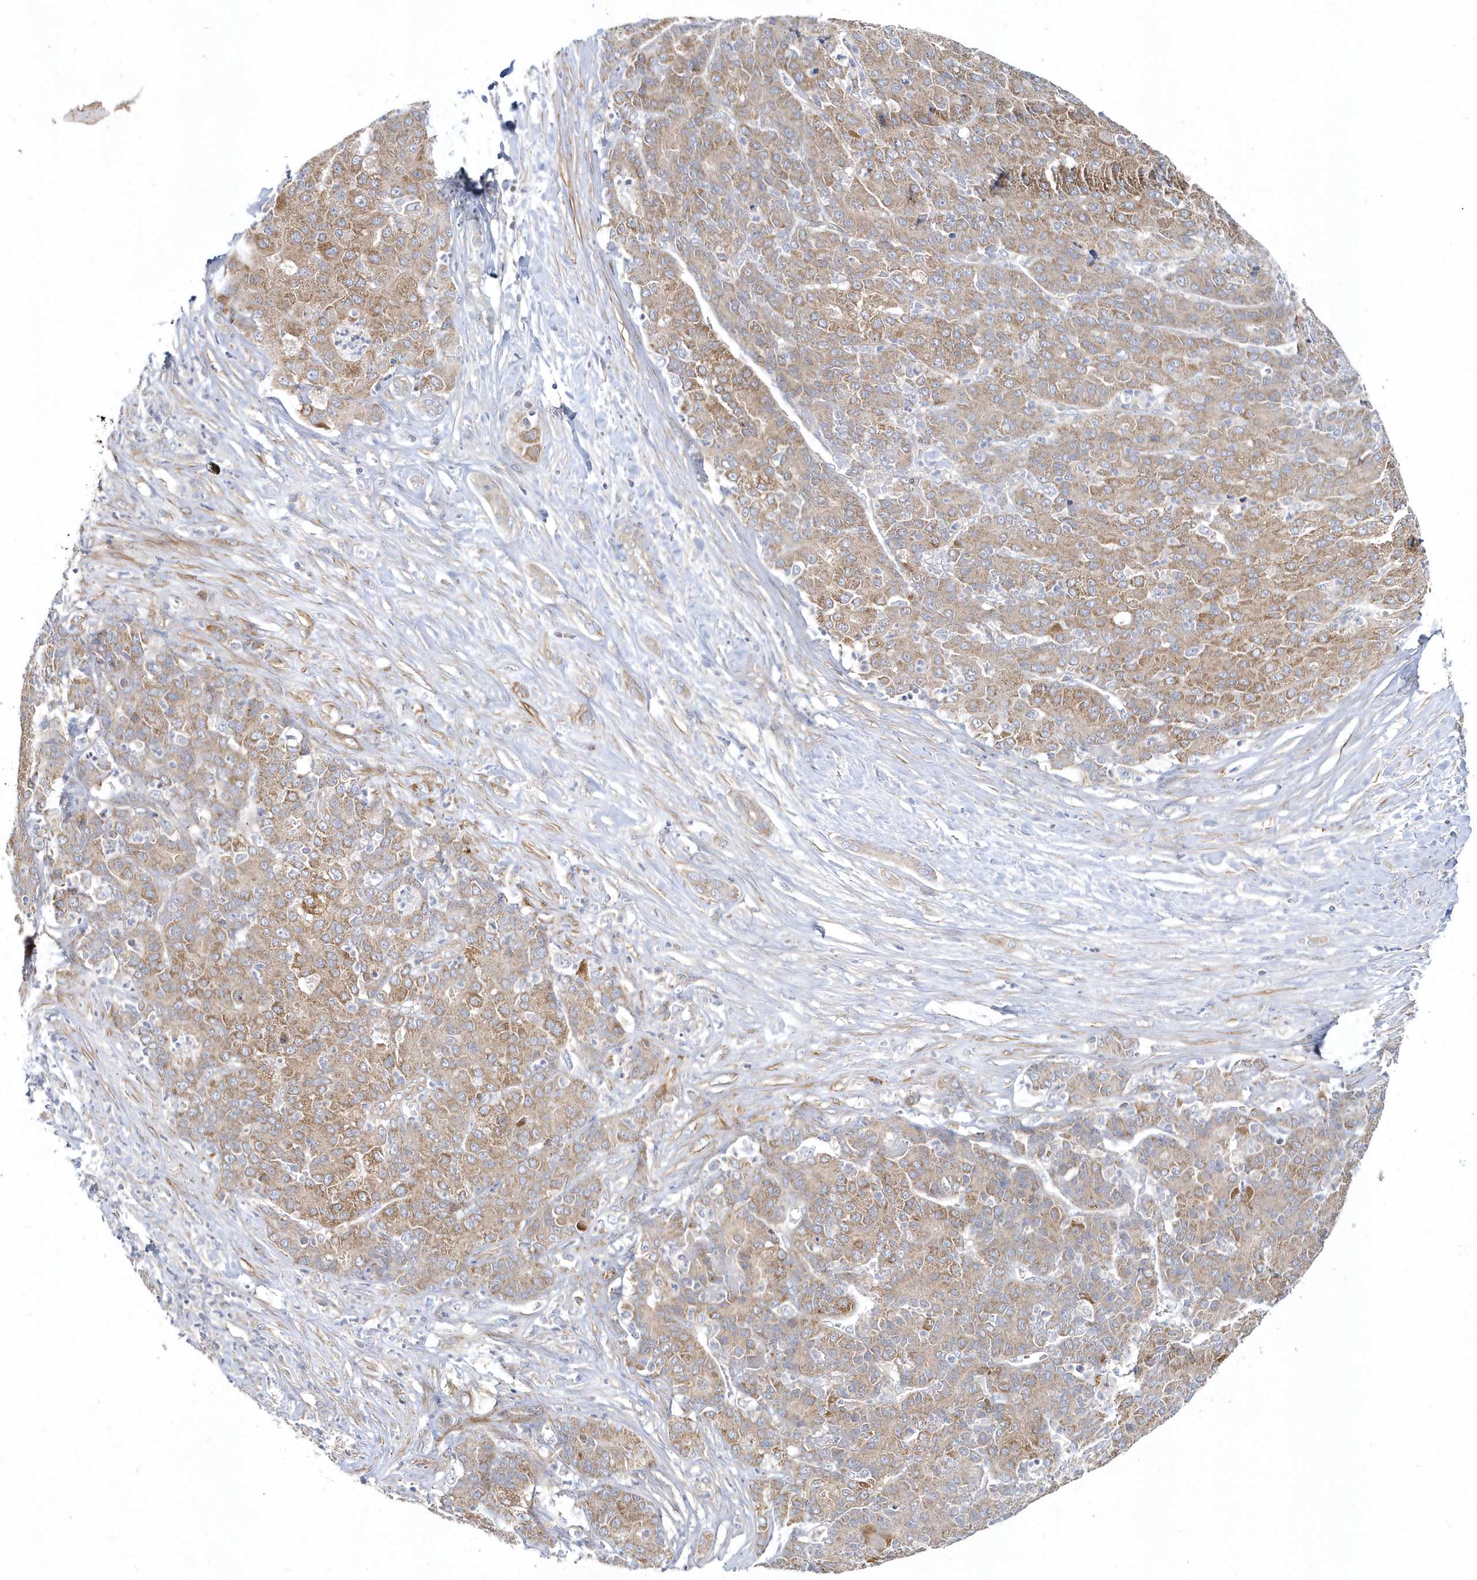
{"staining": {"intensity": "moderate", "quantity": ">75%", "location": "cytoplasmic/membranous"}, "tissue": "liver cancer", "cell_type": "Tumor cells", "image_type": "cancer", "snomed": [{"axis": "morphology", "description": "Carcinoma, Hepatocellular, NOS"}, {"axis": "topography", "description": "Liver"}], "caption": "Protein staining reveals moderate cytoplasmic/membranous positivity in approximately >75% of tumor cells in liver cancer (hepatocellular carcinoma). Ihc stains the protein in brown and the nuclei are stained blue.", "gene": "LEXM", "patient": {"sex": "male", "age": 65}}